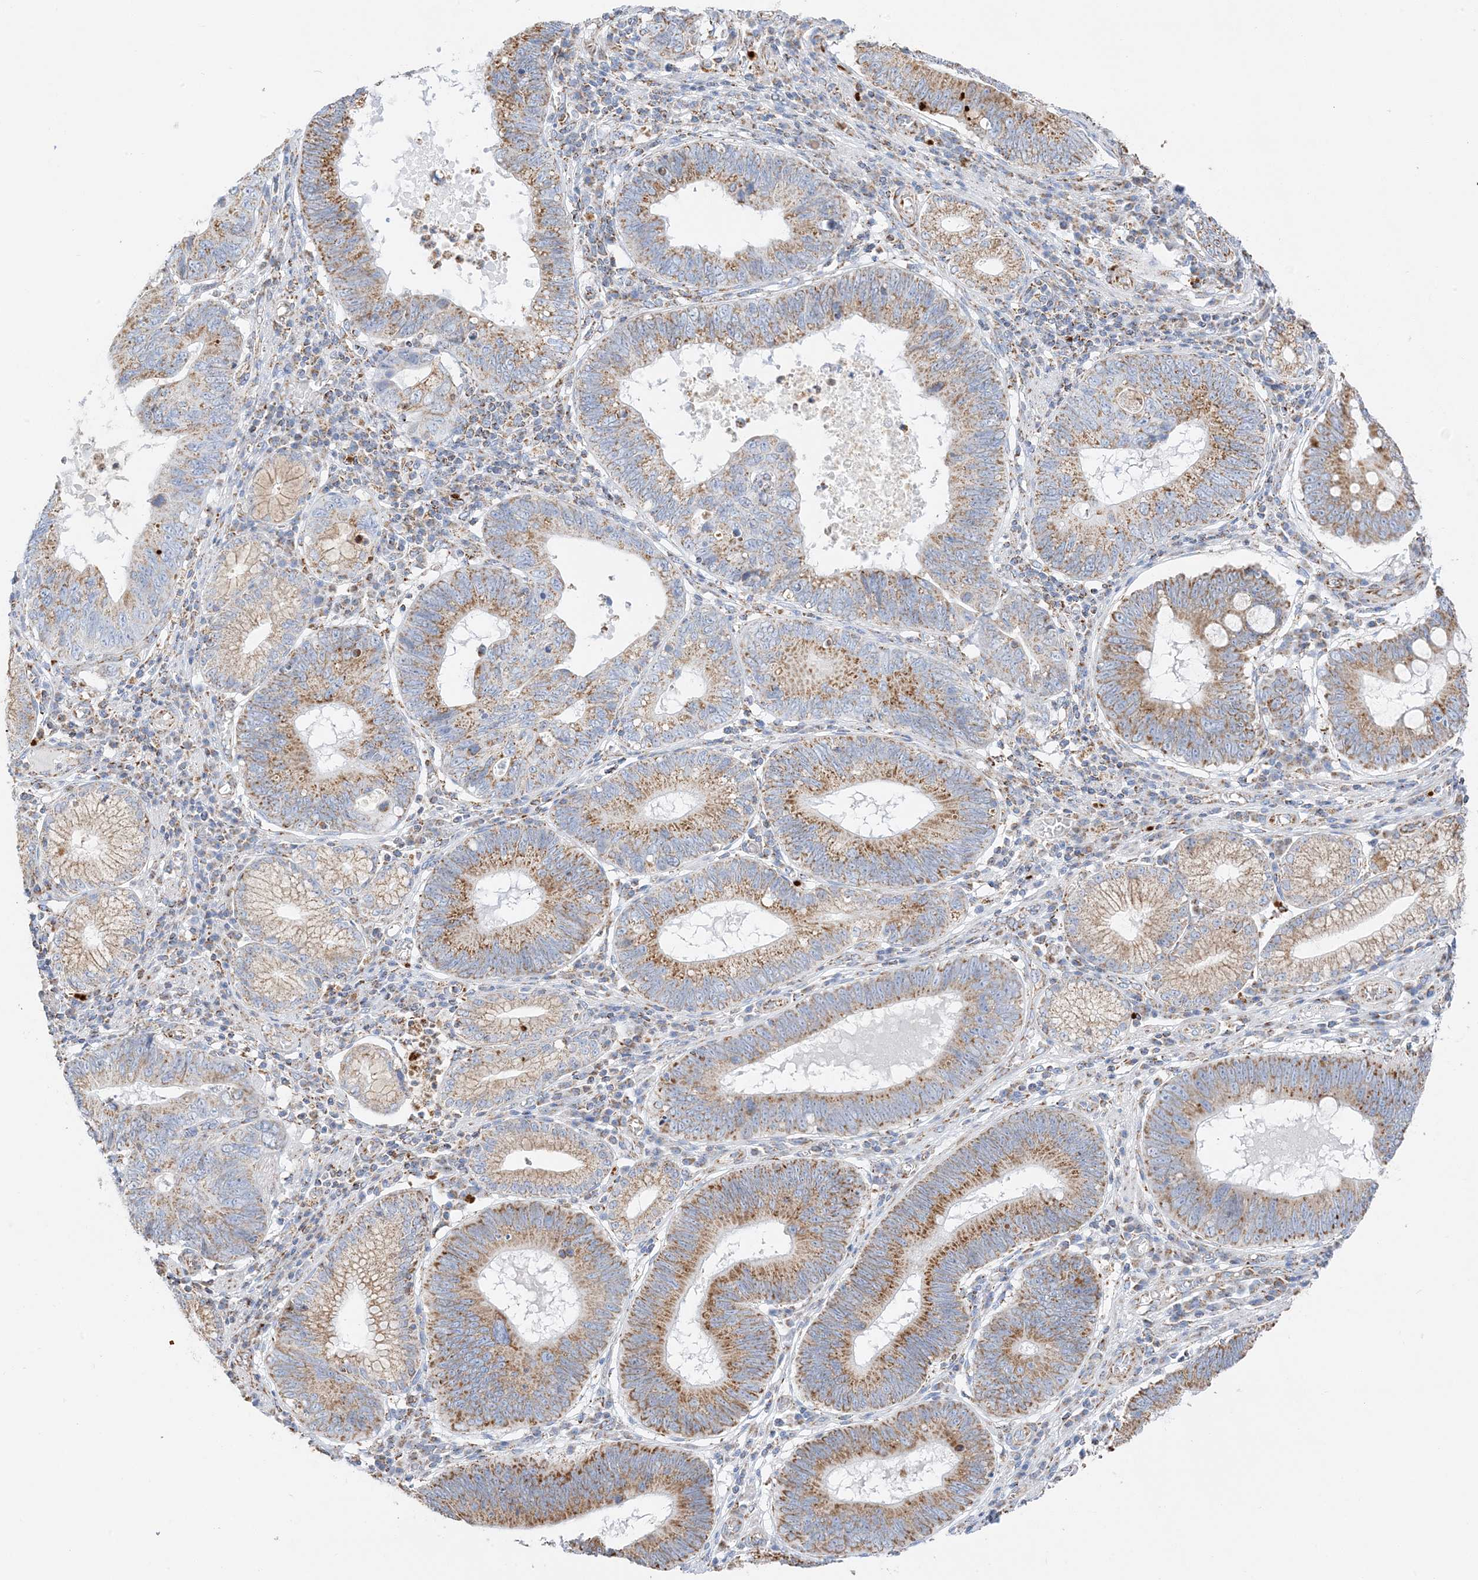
{"staining": {"intensity": "moderate", "quantity": ">75%", "location": "cytoplasmic/membranous"}, "tissue": "stomach cancer", "cell_type": "Tumor cells", "image_type": "cancer", "snomed": [{"axis": "morphology", "description": "Adenocarcinoma, NOS"}, {"axis": "topography", "description": "Stomach"}], "caption": "Stomach cancer (adenocarcinoma) tissue exhibits moderate cytoplasmic/membranous positivity in about >75% of tumor cells", "gene": "CAPN13", "patient": {"sex": "male", "age": 59}}